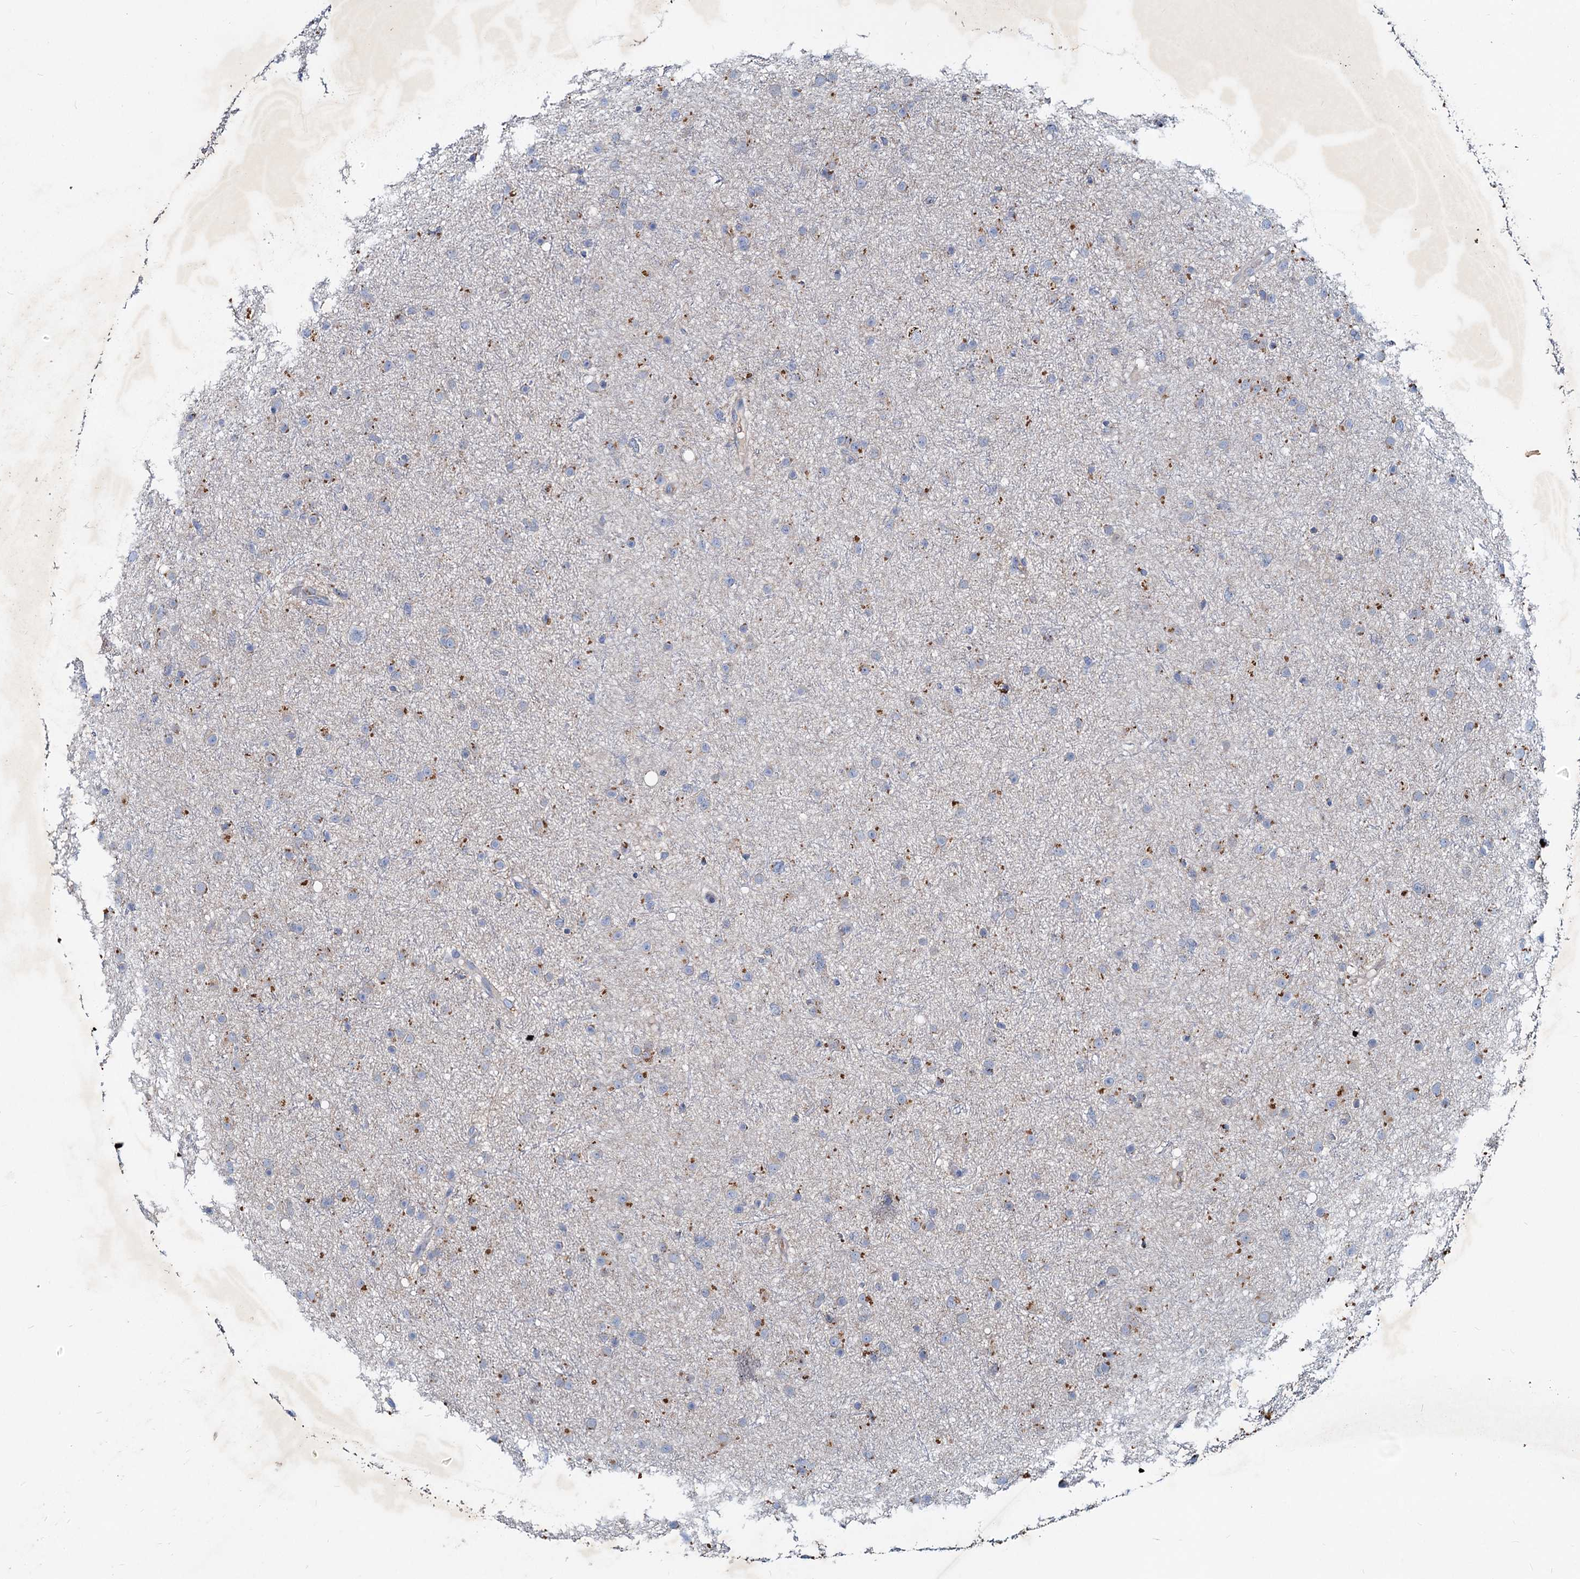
{"staining": {"intensity": "negative", "quantity": "none", "location": "none"}, "tissue": "glioma", "cell_type": "Tumor cells", "image_type": "cancer", "snomed": [{"axis": "morphology", "description": "Glioma, malignant, Low grade"}, {"axis": "topography", "description": "Cerebral cortex"}], "caption": "An image of human low-grade glioma (malignant) is negative for staining in tumor cells.", "gene": "TMX2", "patient": {"sex": "female", "age": 39}}